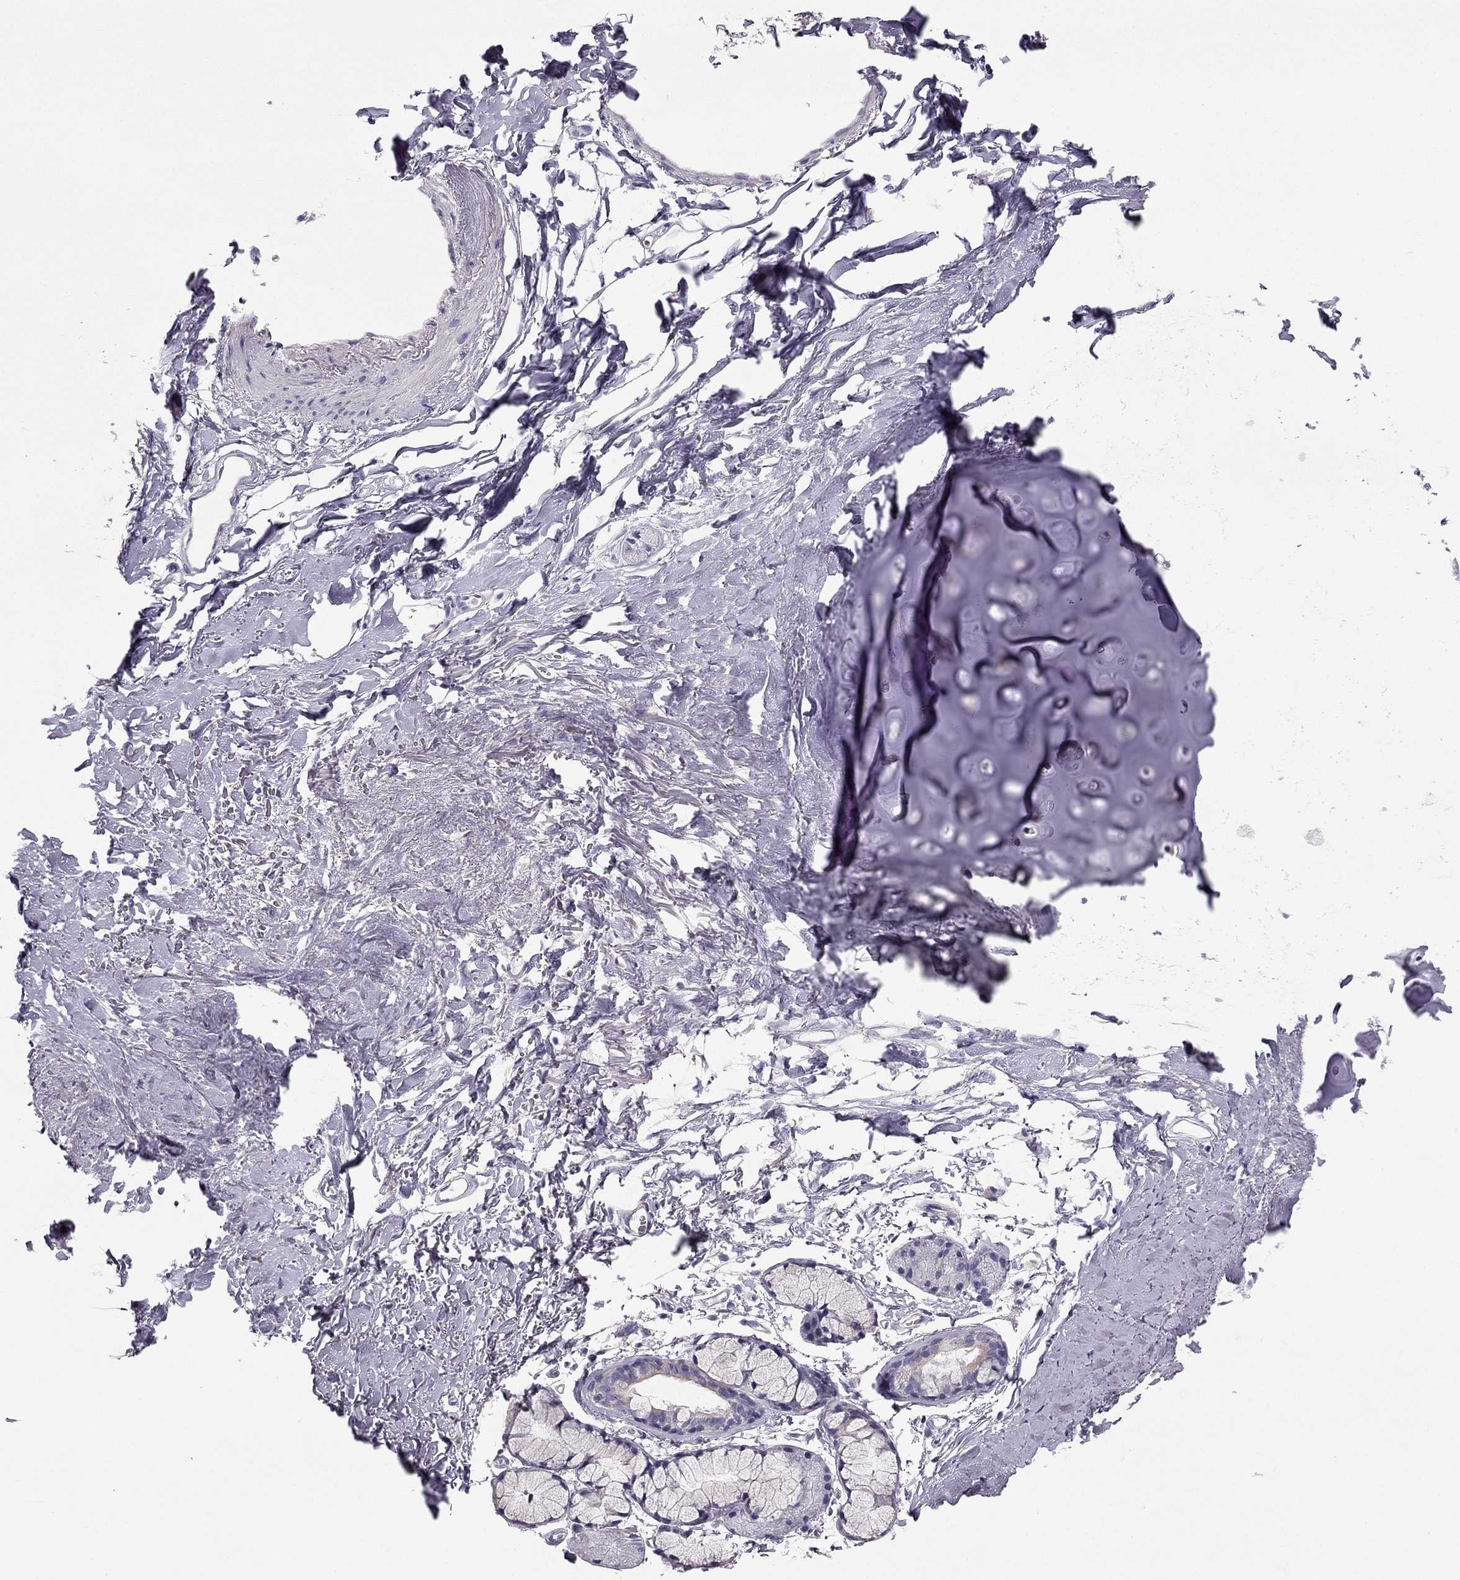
{"staining": {"intensity": "negative", "quantity": "none", "location": "none"}, "tissue": "soft tissue", "cell_type": "Chondrocytes", "image_type": "normal", "snomed": [{"axis": "morphology", "description": "Normal tissue, NOS"}, {"axis": "topography", "description": "Cartilage tissue"}, {"axis": "topography", "description": "Bronchus"}], "caption": "DAB immunohistochemical staining of unremarkable human soft tissue exhibits no significant positivity in chondrocytes. (DAB IHC visualized using brightfield microscopy, high magnification).", "gene": "SYT5", "patient": {"sex": "female", "age": 79}}